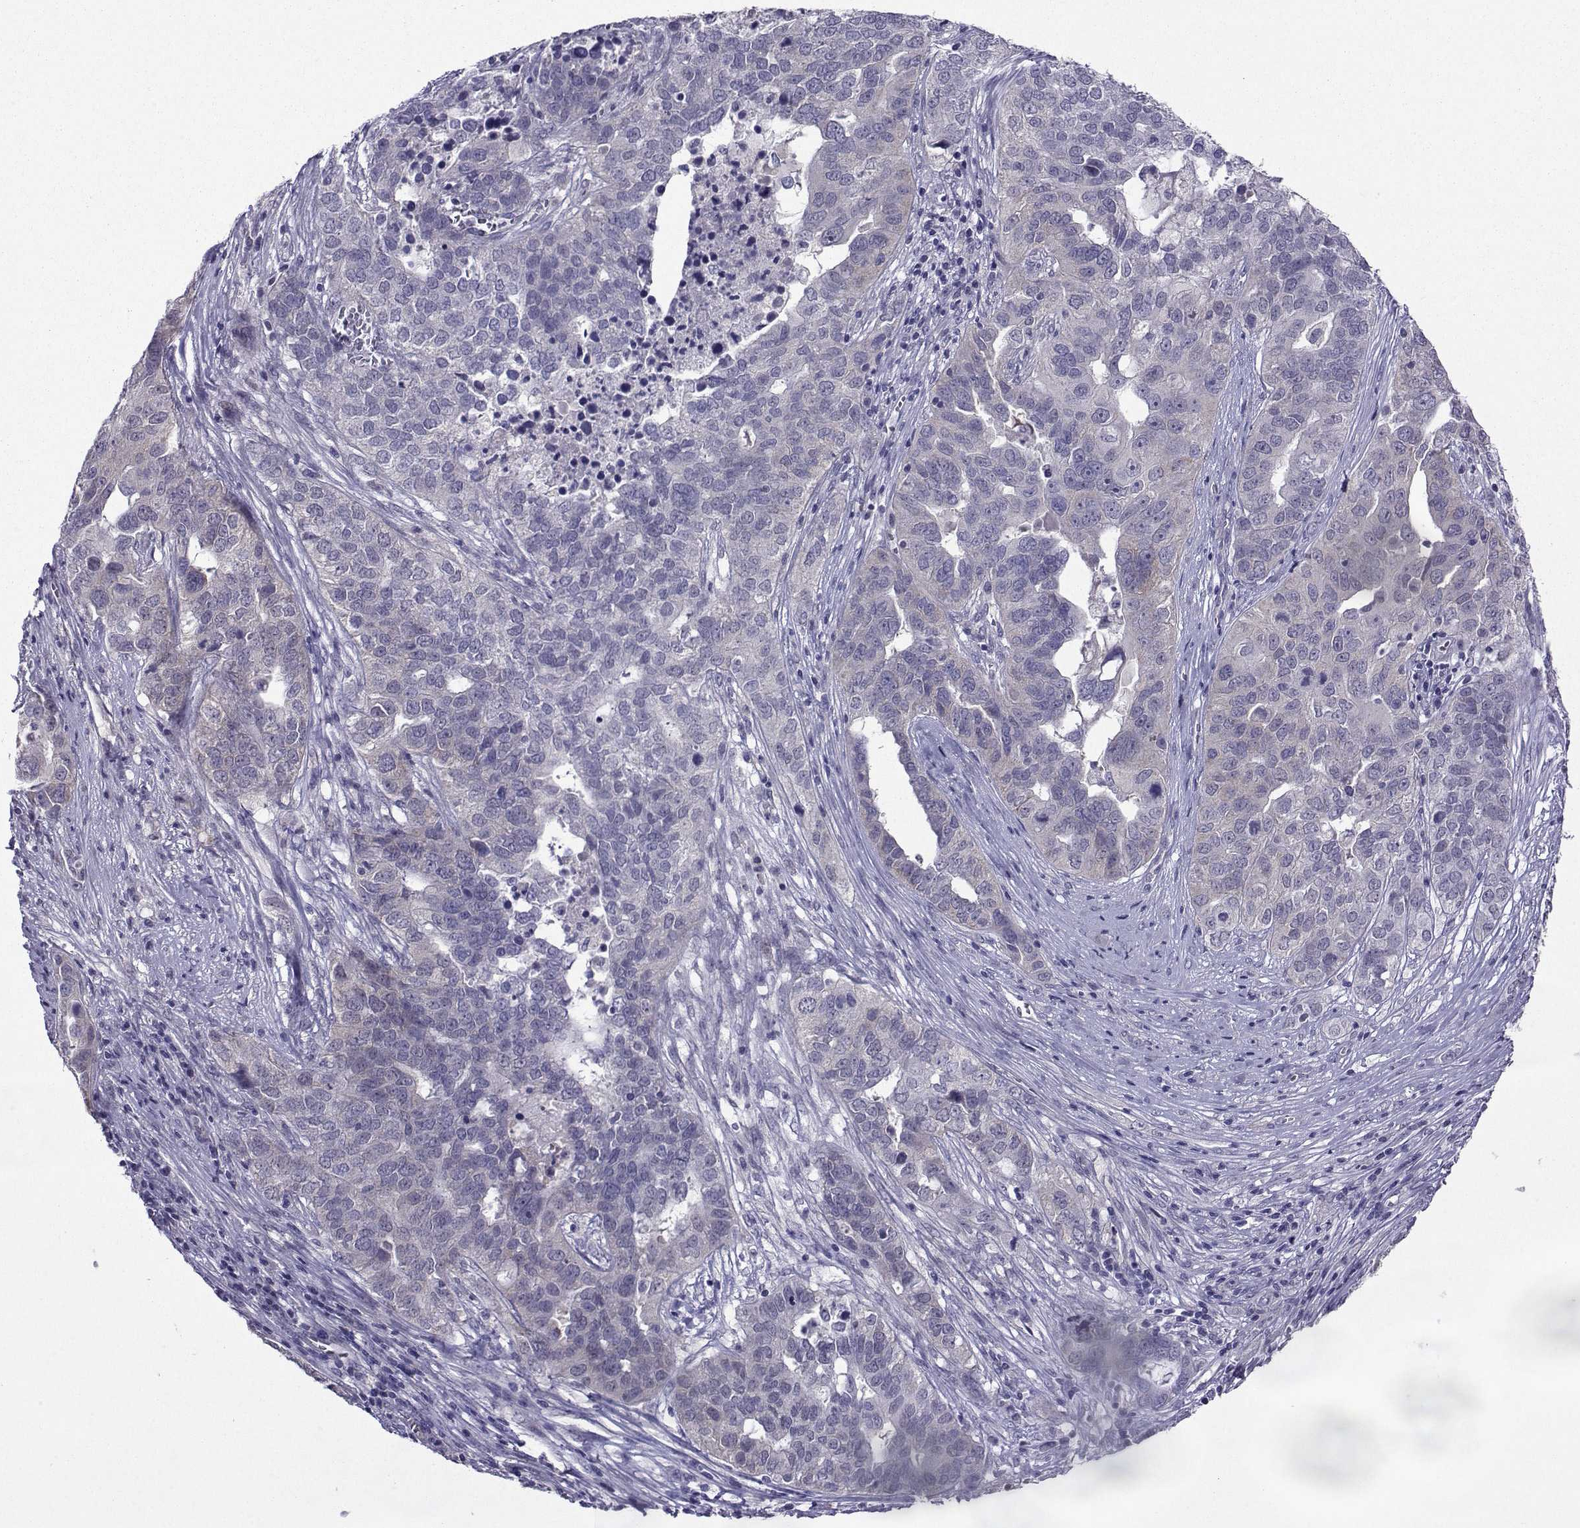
{"staining": {"intensity": "negative", "quantity": "none", "location": "none"}, "tissue": "ovarian cancer", "cell_type": "Tumor cells", "image_type": "cancer", "snomed": [{"axis": "morphology", "description": "Carcinoma, endometroid"}, {"axis": "topography", "description": "Soft tissue"}, {"axis": "topography", "description": "Ovary"}], "caption": "High magnification brightfield microscopy of ovarian cancer stained with DAB (brown) and counterstained with hematoxylin (blue): tumor cells show no significant staining.", "gene": "DDX20", "patient": {"sex": "female", "age": 52}}